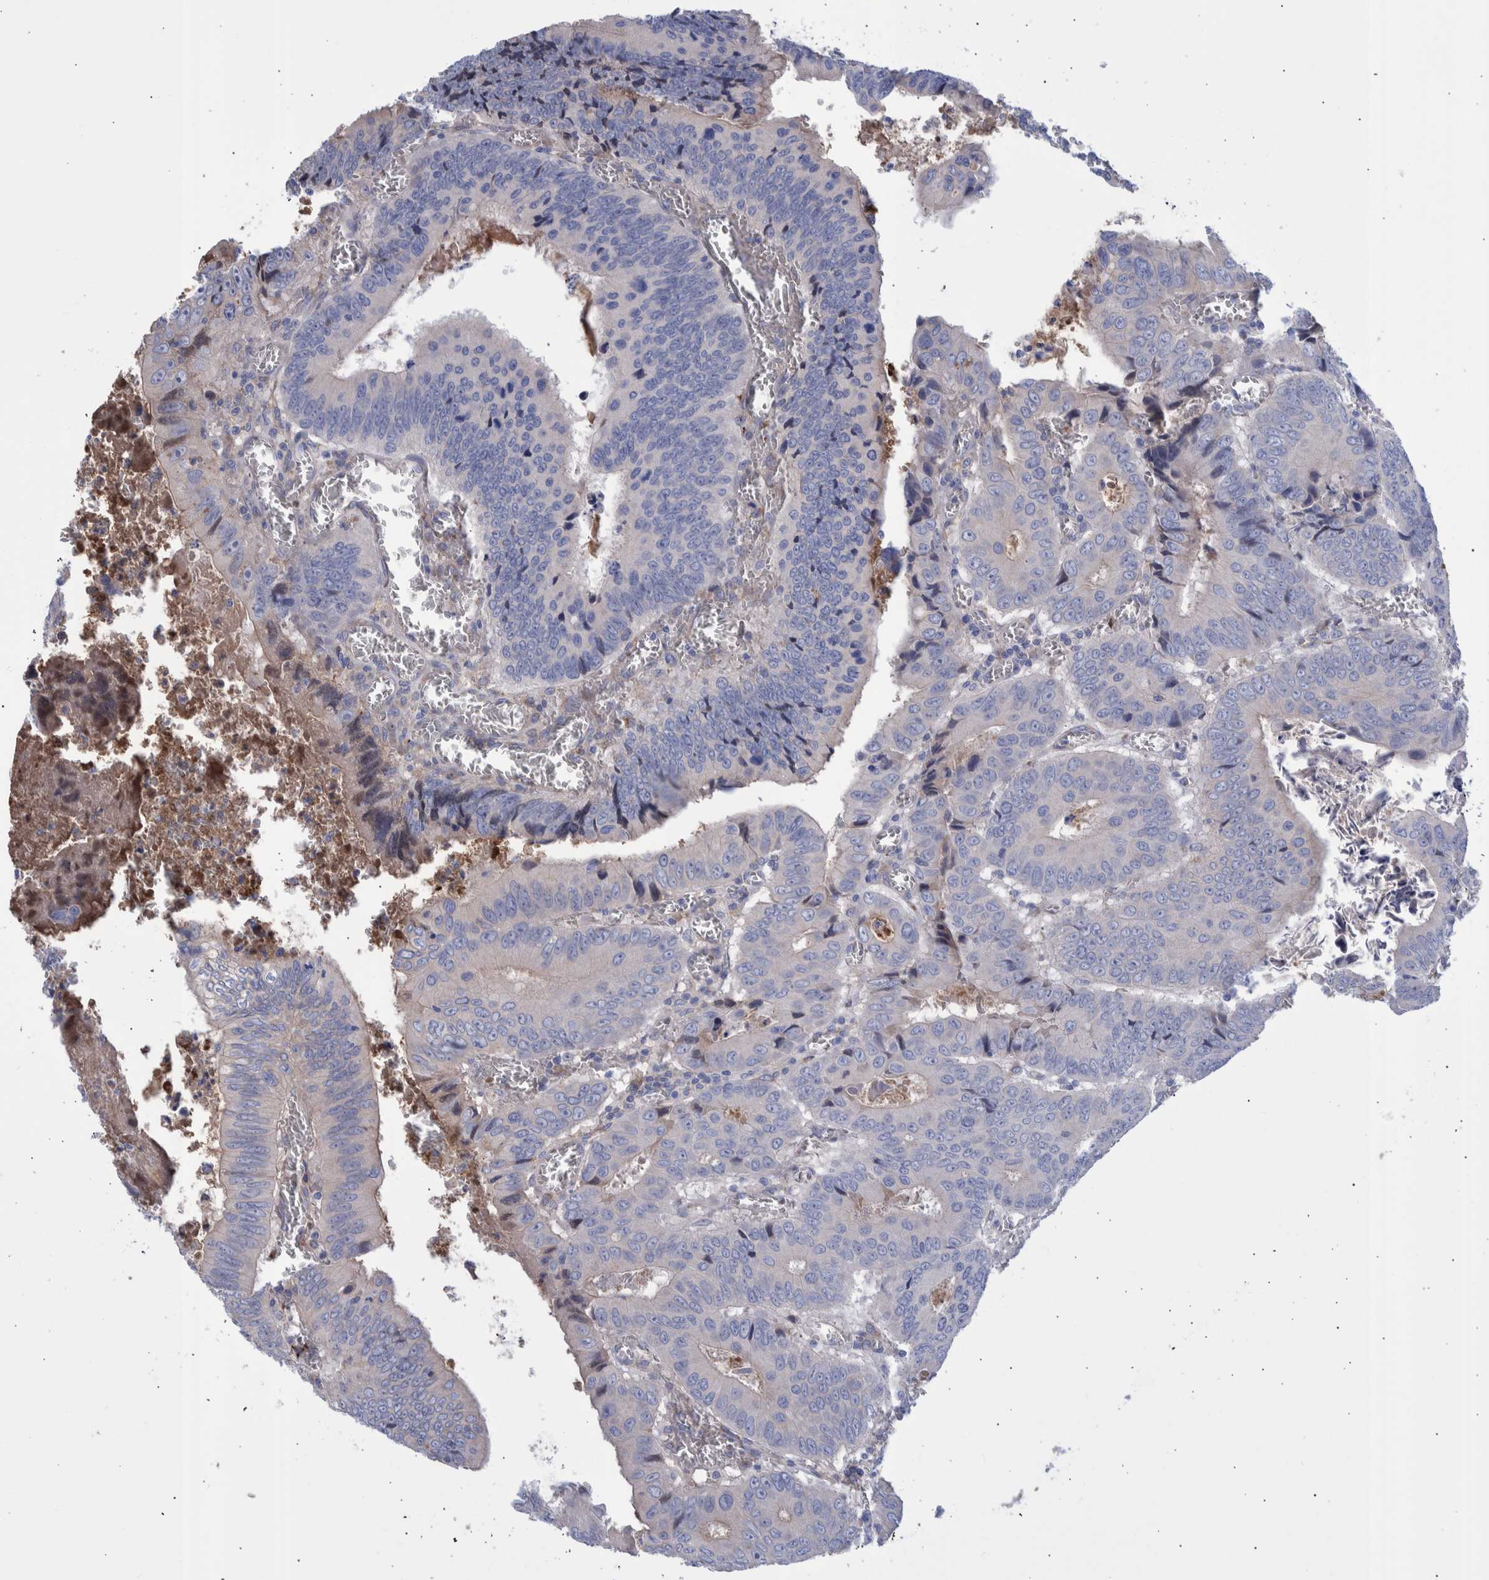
{"staining": {"intensity": "negative", "quantity": "none", "location": "none"}, "tissue": "colorectal cancer", "cell_type": "Tumor cells", "image_type": "cancer", "snomed": [{"axis": "morphology", "description": "Inflammation, NOS"}, {"axis": "morphology", "description": "Adenocarcinoma, NOS"}, {"axis": "topography", "description": "Colon"}], "caption": "IHC image of colorectal cancer (adenocarcinoma) stained for a protein (brown), which shows no staining in tumor cells.", "gene": "DLL4", "patient": {"sex": "male", "age": 72}}